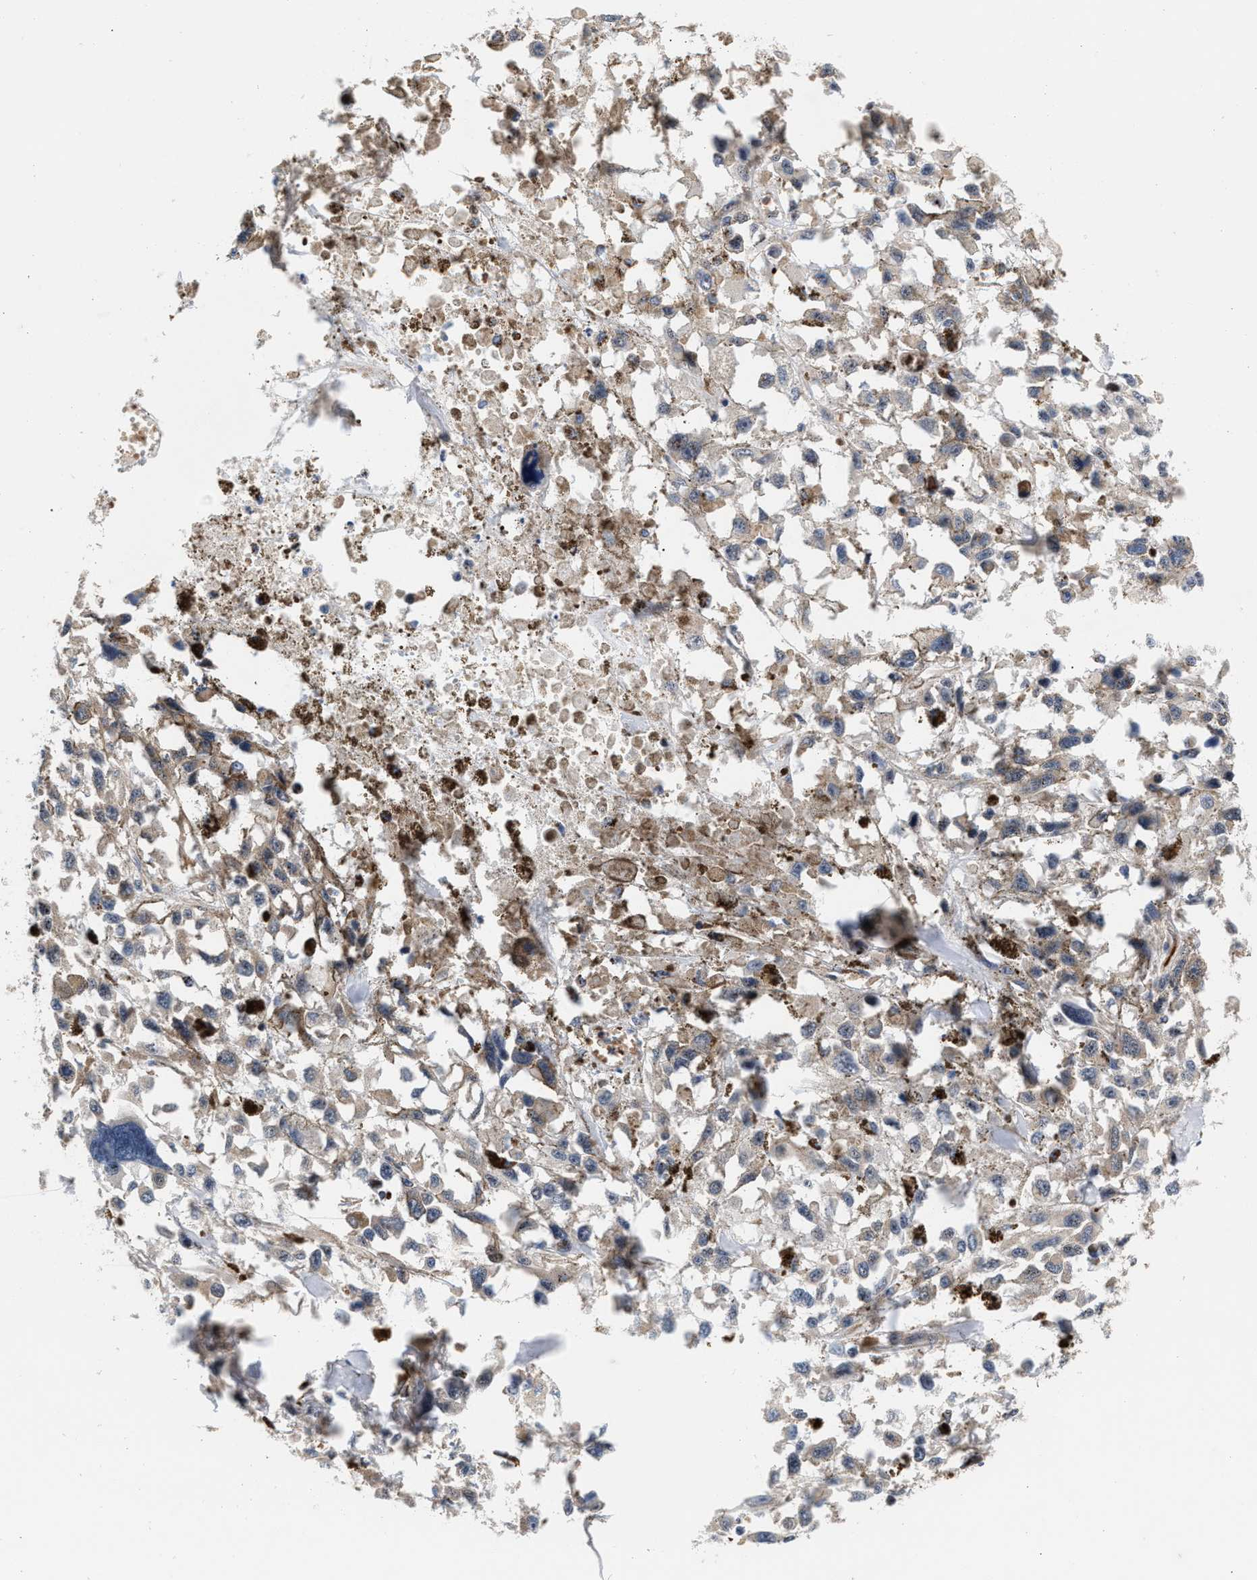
{"staining": {"intensity": "negative", "quantity": "none", "location": "none"}, "tissue": "melanoma", "cell_type": "Tumor cells", "image_type": "cancer", "snomed": [{"axis": "morphology", "description": "Malignant melanoma, Metastatic site"}, {"axis": "topography", "description": "Lymph node"}], "caption": "Immunohistochemistry (IHC) micrograph of malignant melanoma (metastatic site) stained for a protein (brown), which demonstrates no expression in tumor cells. (Brightfield microscopy of DAB (3,3'-diaminobenzidine) immunohistochemistry at high magnification).", "gene": "SGK1", "patient": {"sex": "male", "age": 59}}